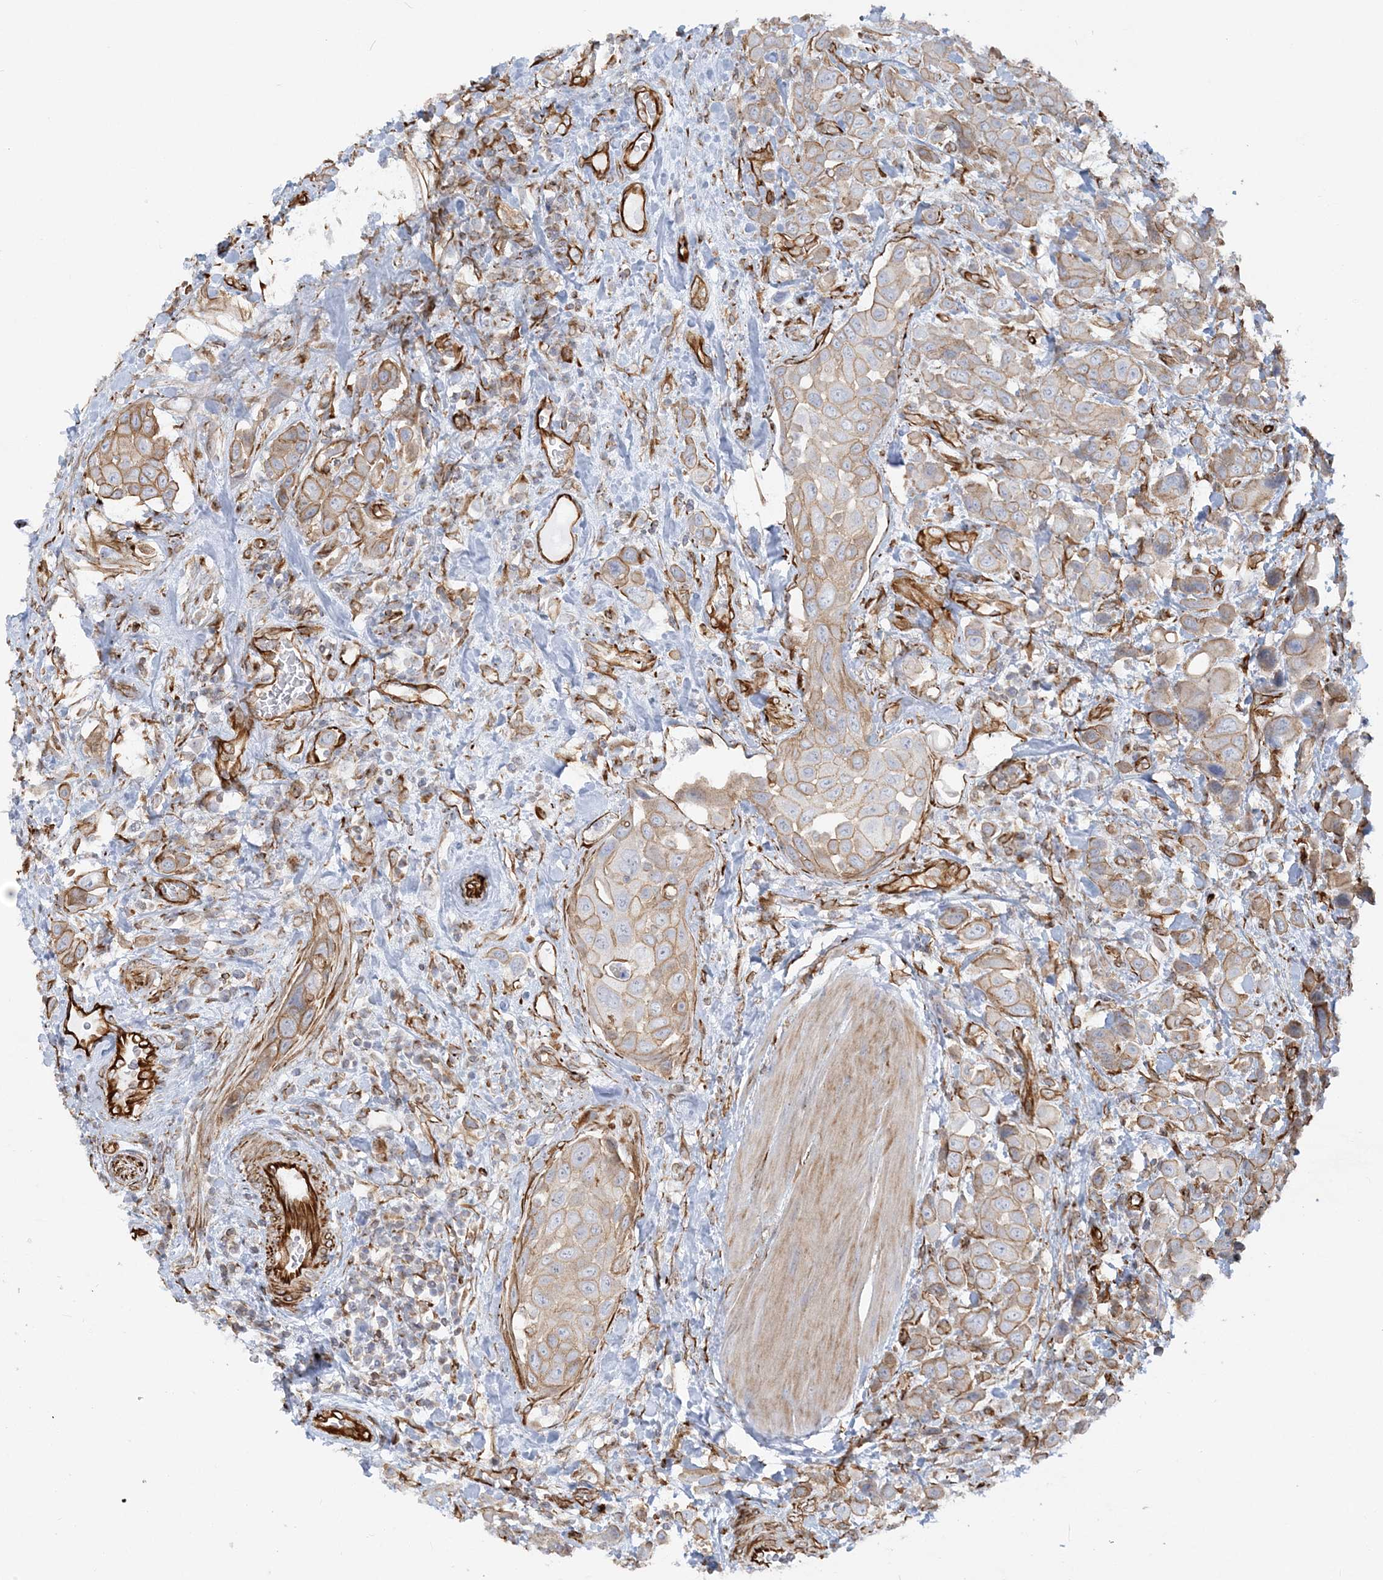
{"staining": {"intensity": "weak", "quantity": ">75%", "location": "cytoplasmic/membranous"}, "tissue": "urothelial cancer", "cell_type": "Tumor cells", "image_type": "cancer", "snomed": [{"axis": "morphology", "description": "Urothelial carcinoma, High grade"}, {"axis": "topography", "description": "Urinary bladder"}], "caption": "Protein staining exhibits weak cytoplasmic/membranous positivity in about >75% of tumor cells in high-grade urothelial carcinoma.", "gene": "SCLT1", "patient": {"sex": "male", "age": 50}}